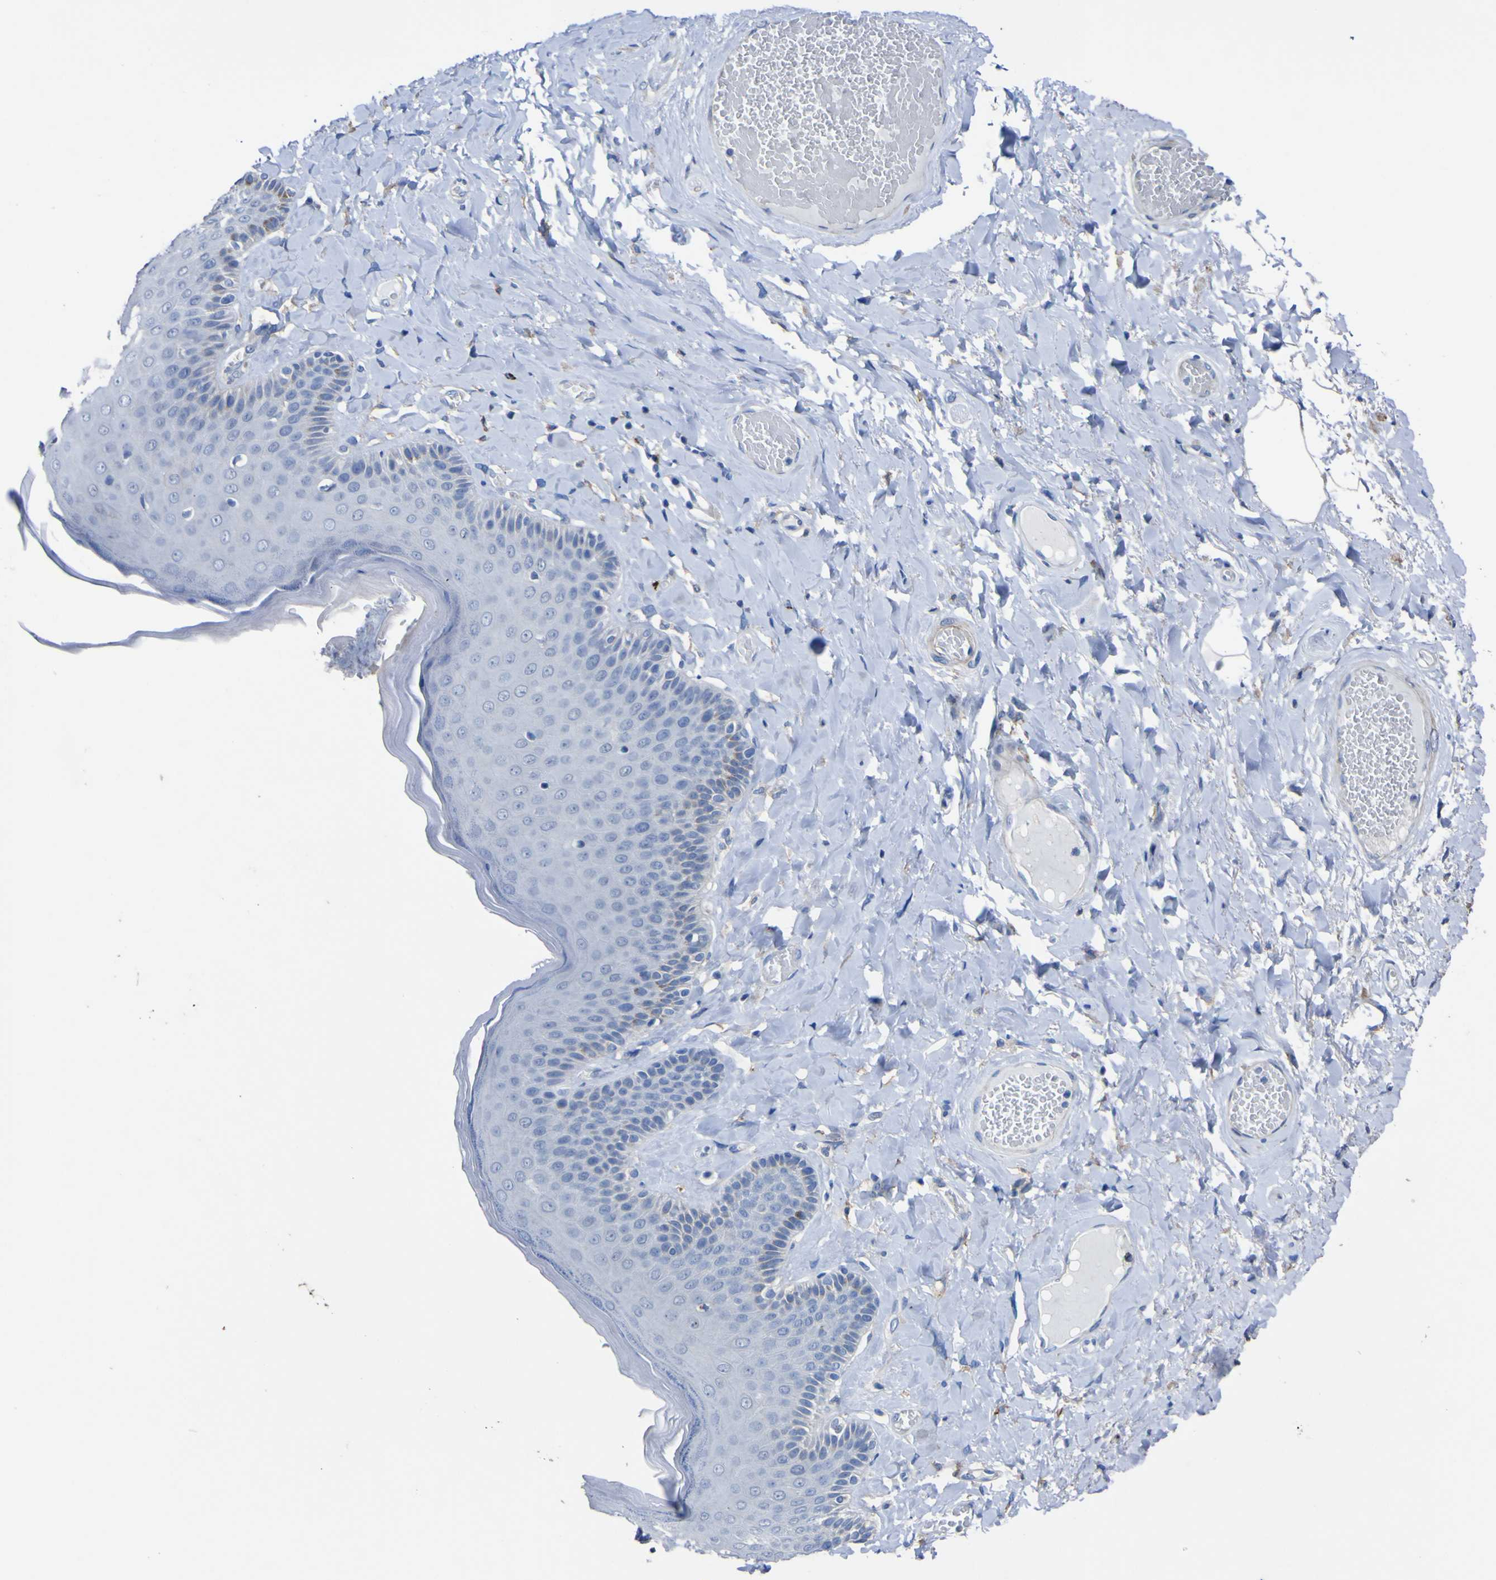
{"staining": {"intensity": "negative", "quantity": "none", "location": "none"}, "tissue": "skin", "cell_type": "Epidermal cells", "image_type": "normal", "snomed": [{"axis": "morphology", "description": "Normal tissue, NOS"}, {"axis": "topography", "description": "Anal"}], "caption": "Epidermal cells are negative for brown protein staining in unremarkable skin. (DAB (3,3'-diaminobenzidine) immunohistochemistry visualized using brightfield microscopy, high magnification).", "gene": "AGO4", "patient": {"sex": "male", "age": 69}}